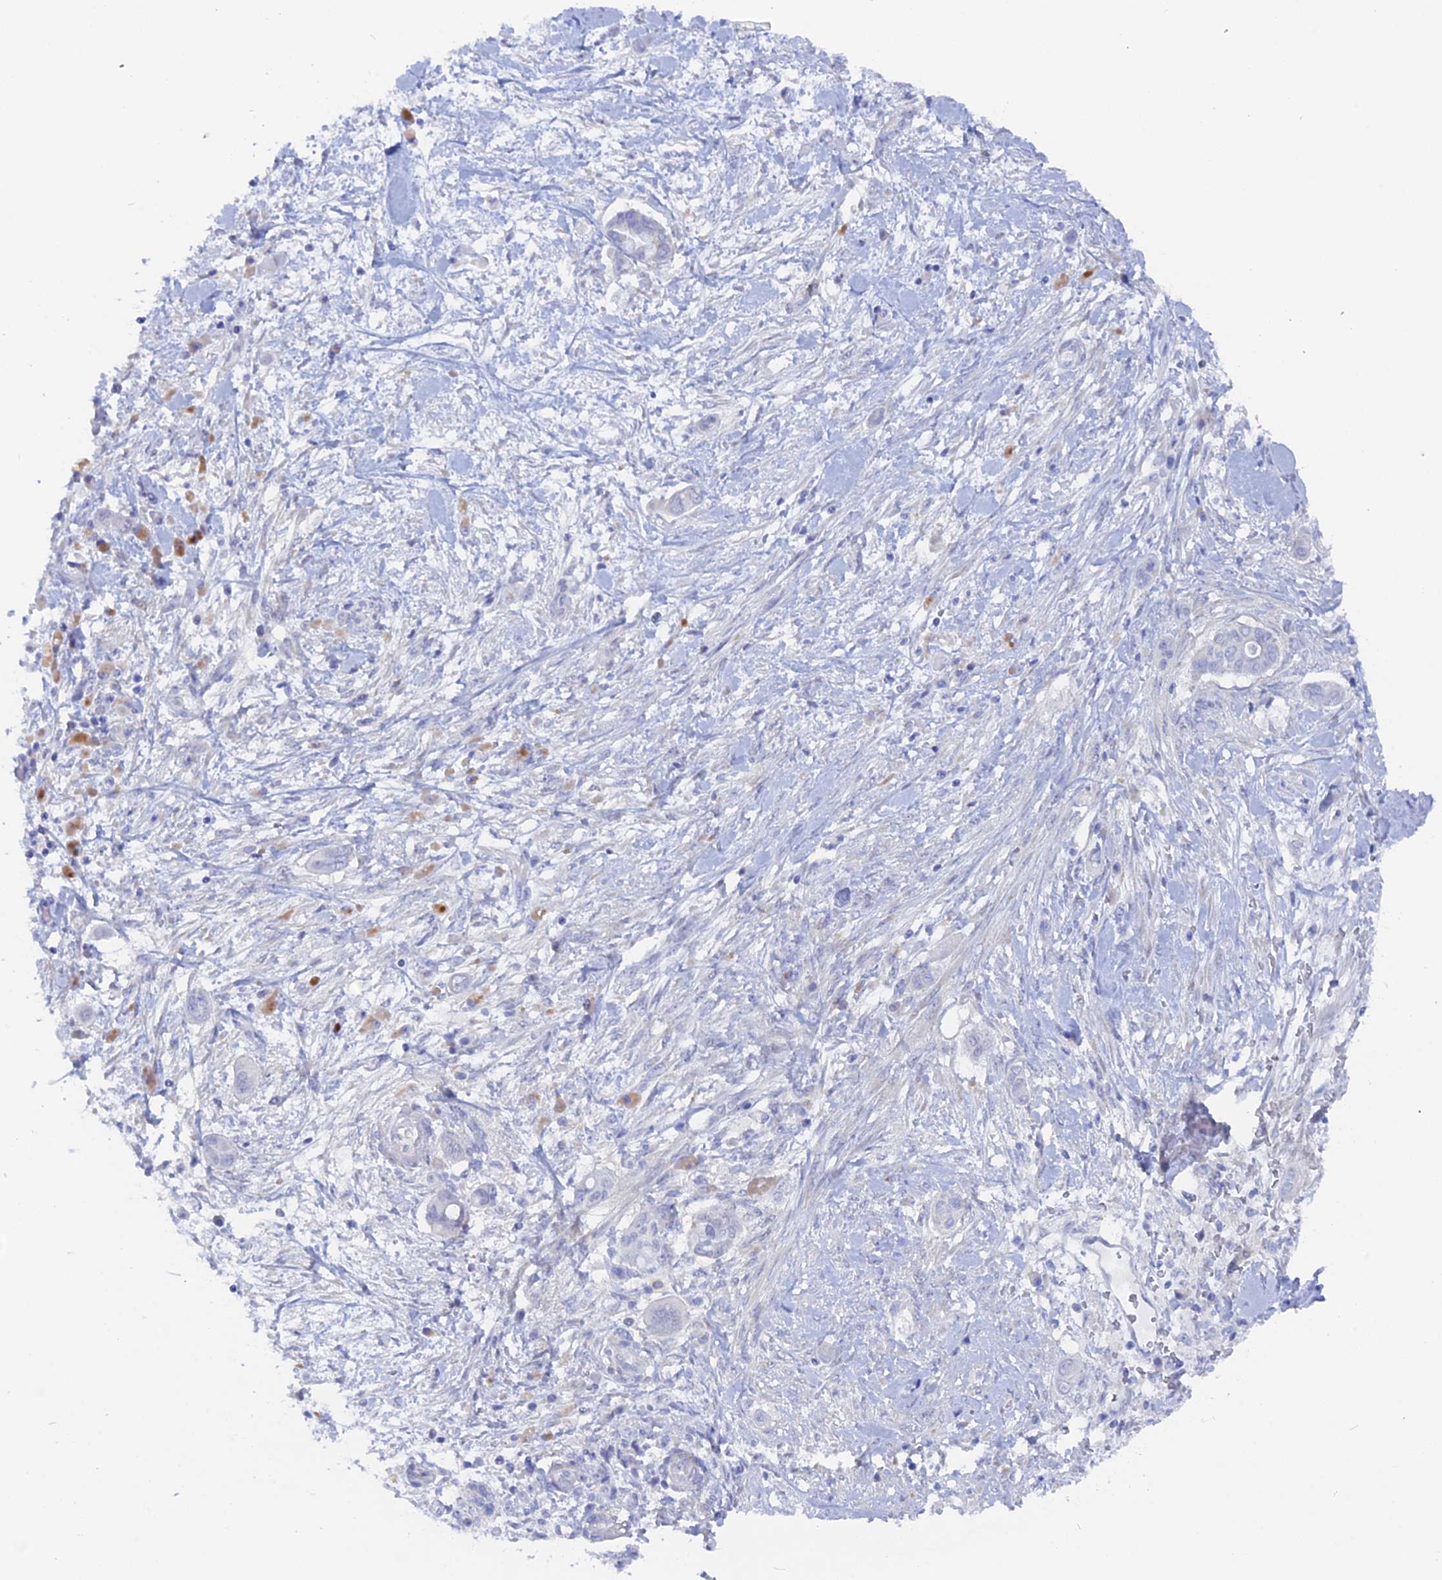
{"staining": {"intensity": "negative", "quantity": "none", "location": "none"}, "tissue": "pancreatic cancer", "cell_type": "Tumor cells", "image_type": "cancer", "snomed": [{"axis": "morphology", "description": "Adenocarcinoma, NOS"}, {"axis": "topography", "description": "Pancreas"}], "caption": "Immunohistochemistry micrograph of human pancreatic cancer (adenocarcinoma) stained for a protein (brown), which shows no positivity in tumor cells.", "gene": "DACT3", "patient": {"sex": "male", "age": 68}}